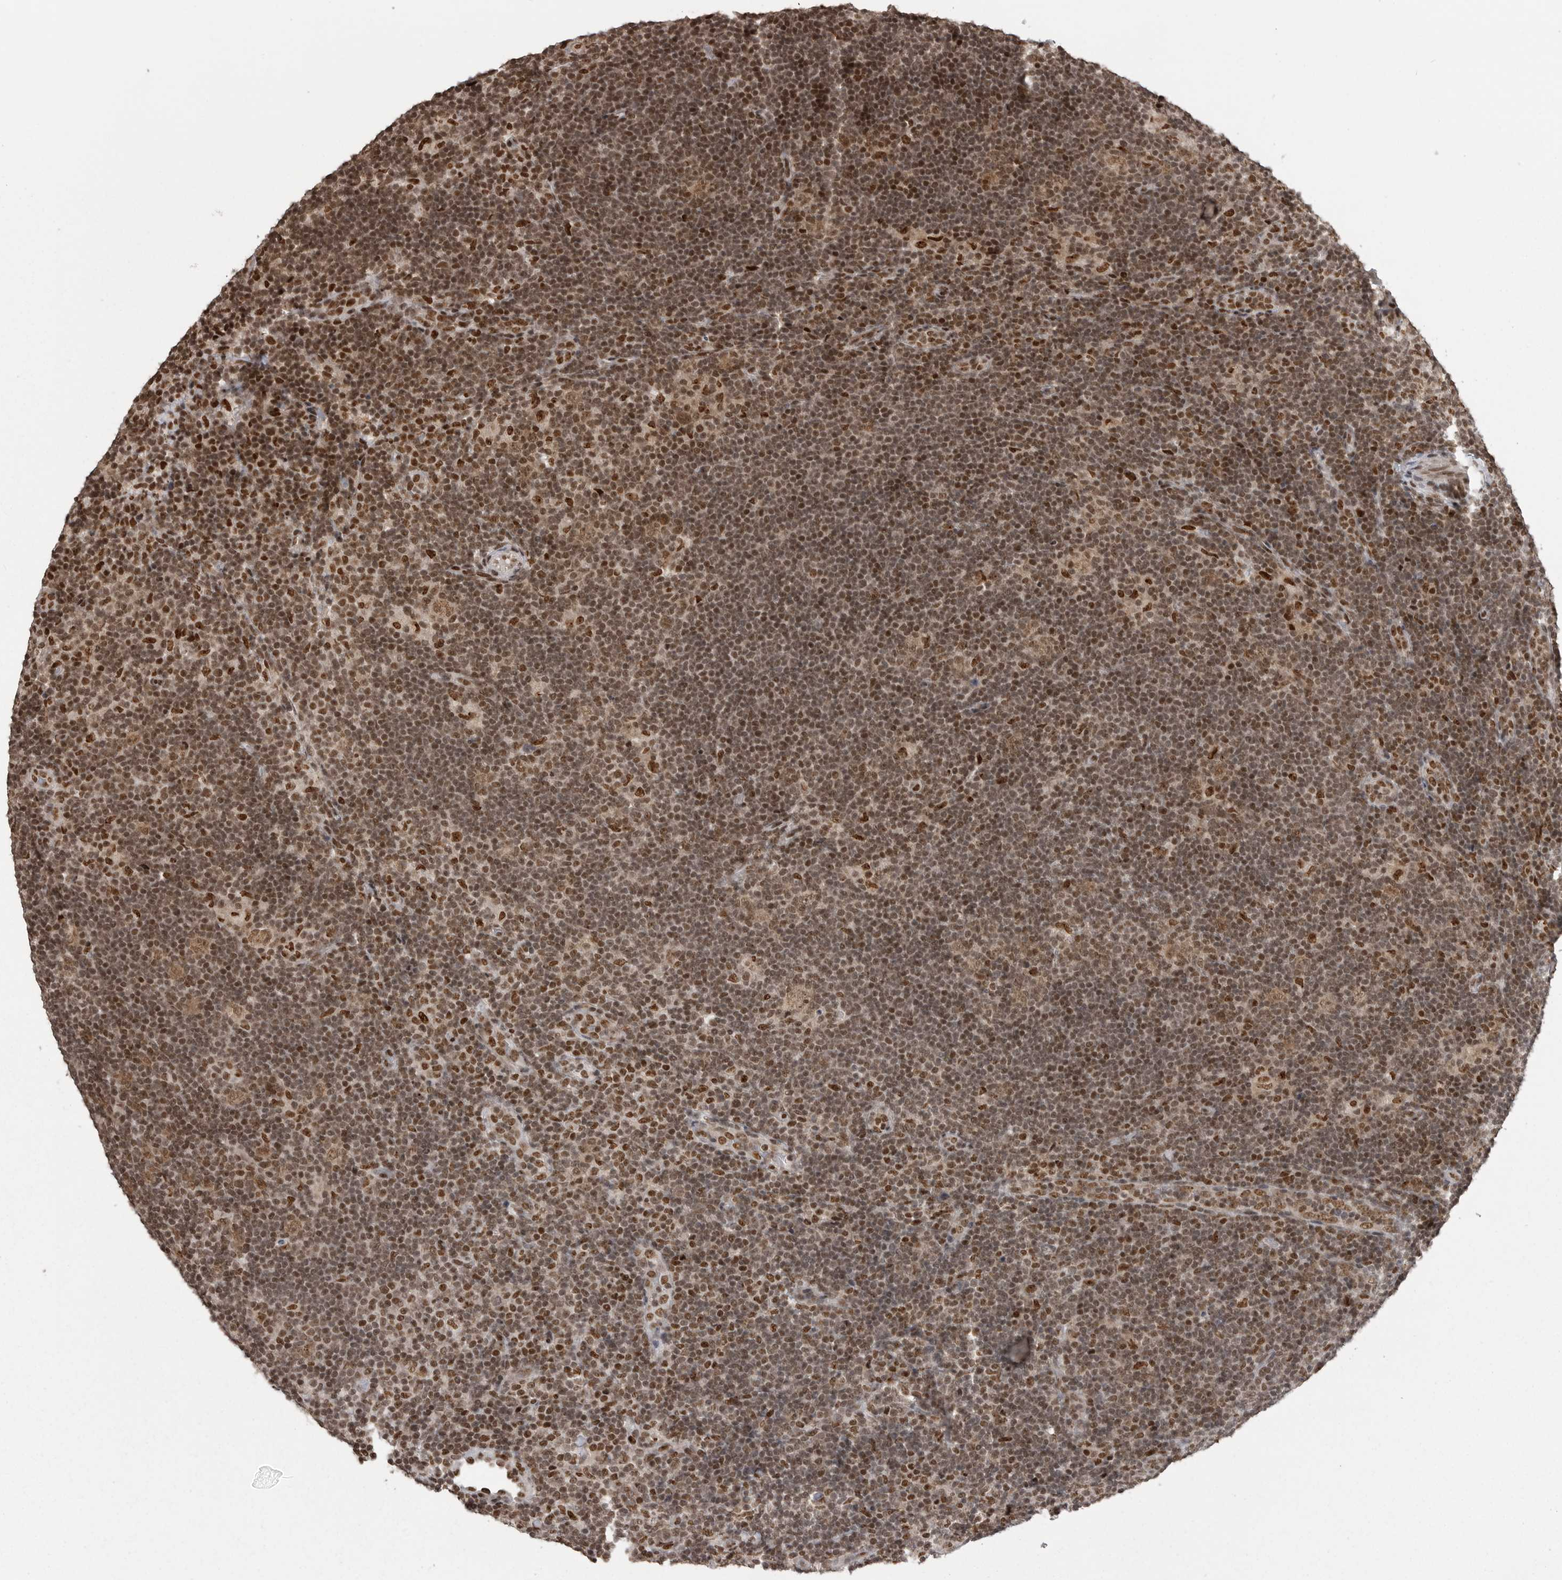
{"staining": {"intensity": "strong", "quantity": ">75%", "location": "nuclear"}, "tissue": "lymphoma", "cell_type": "Tumor cells", "image_type": "cancer", "snomed": [{"axis": "morphology", "description": "Hodgkin's disease, NOS"}, {"axis": "topography", "description": "Lymph node"}], "caption": "Brown immunohistochemical staining in lymphoma reveals strong nuclear positivity in about >75% of tumor cells. The staining was performed using DAB (3,3'-diaminobenzidine) to visualize the protein expression in brown, while the nuclei were stained in blue with hematoxylin (Magnification: 20x).", "gene": "YAF2", "patient": {"sex": "female", "age": 57}}